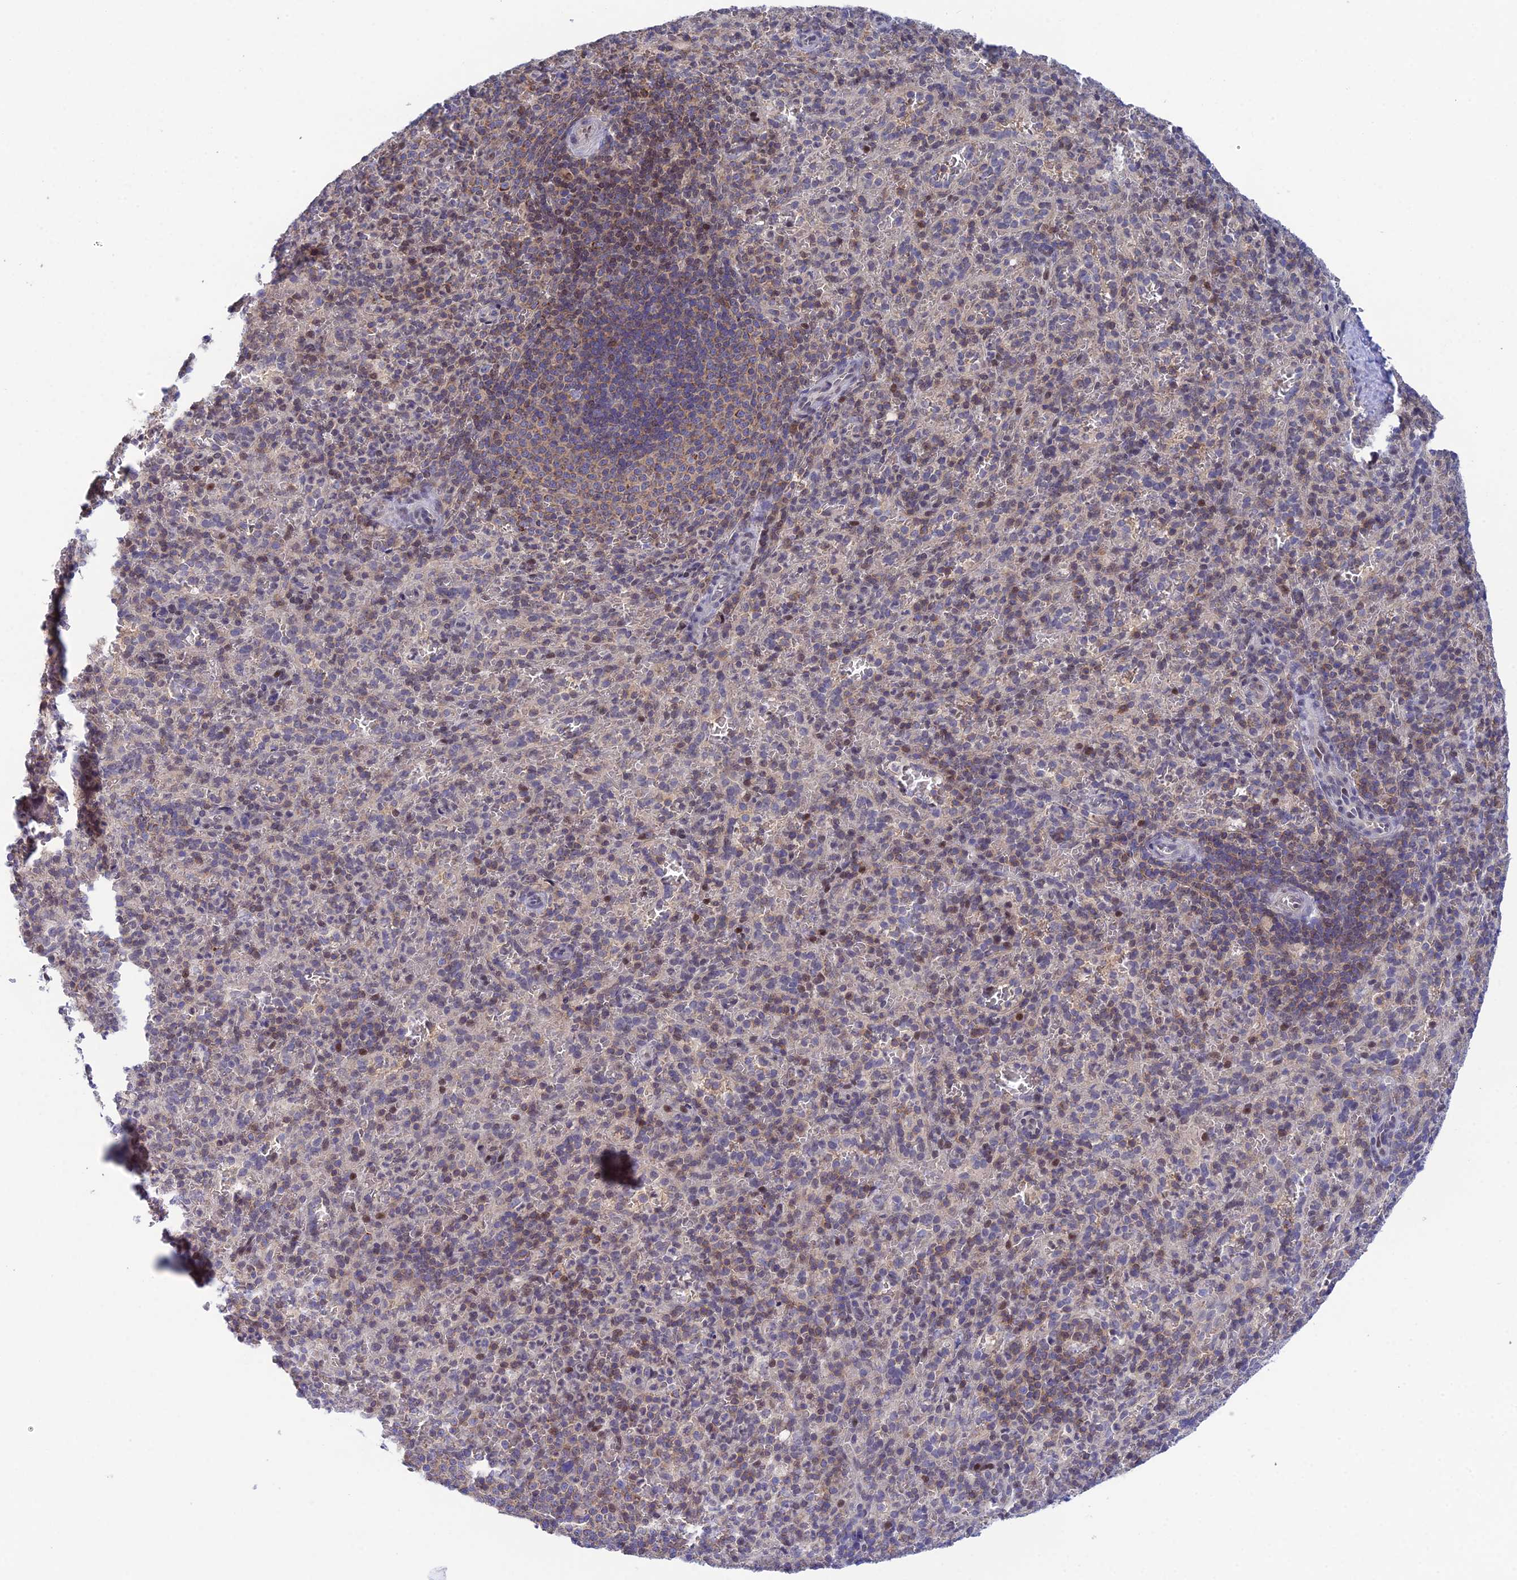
{"staining": {"intensity": "weak", "quantity": "25%-75%", "location": "cytoplasmic/membranous"}, "tissue": "spleen", "cell_type": "Cells in red pulp", "image_type": "normal", "snomed": [{"axis": "morphology", "description": "Normal tissue, NOS"}, {"axis": "topography", "description": "Spleen"}], "caption": "The histopathology image displays immunohistochemical staining of normal spleen. There is weak cytoplasmic/membranous positivity is identified in about 25%-75% of cells in red pulp.", "gene": "ELOA2", "patient": {"sex": "female", "age": 21}}